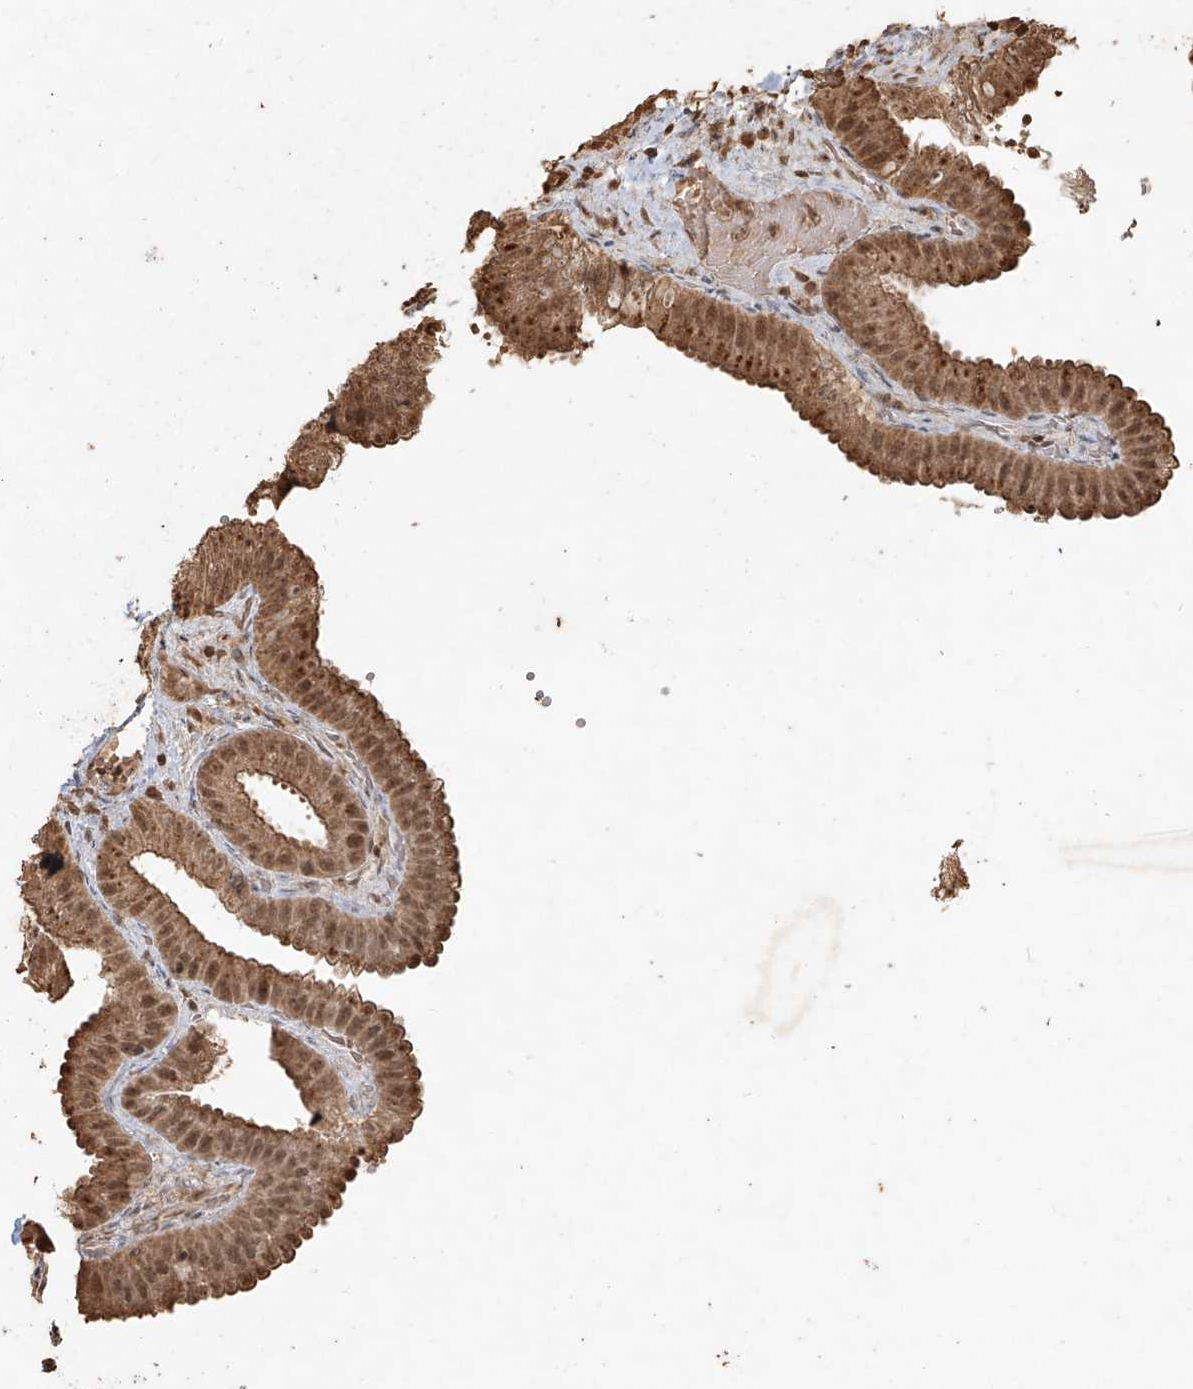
{"staining": {"intensity": "moderate", "quantity": ">75%", "location": "cytoplasmic/membranous,nuclear"}, "tissue": "gallbladder", "cell_type": "Glandular cells", "image_type": "normal", "snomed": [{"axis": "morphology", "description": "Normal tissue, NOS"}, {"axis": "topography", "description": "Gallbladder"}], "caption": "Immunohistochemical staining of normal human gallbladder reveals medium levels of moderate cytoplasmic/membranous,nuclear staining in approximately >75% of glandular cells. The staining was performed using DAB to visualize the protein expression in brown, while the nuclei were stained in blue with hematoxylin (Magnification: 20x).", "gene": "UBE2K", "patient": {"sex": "female", "age": 30}}